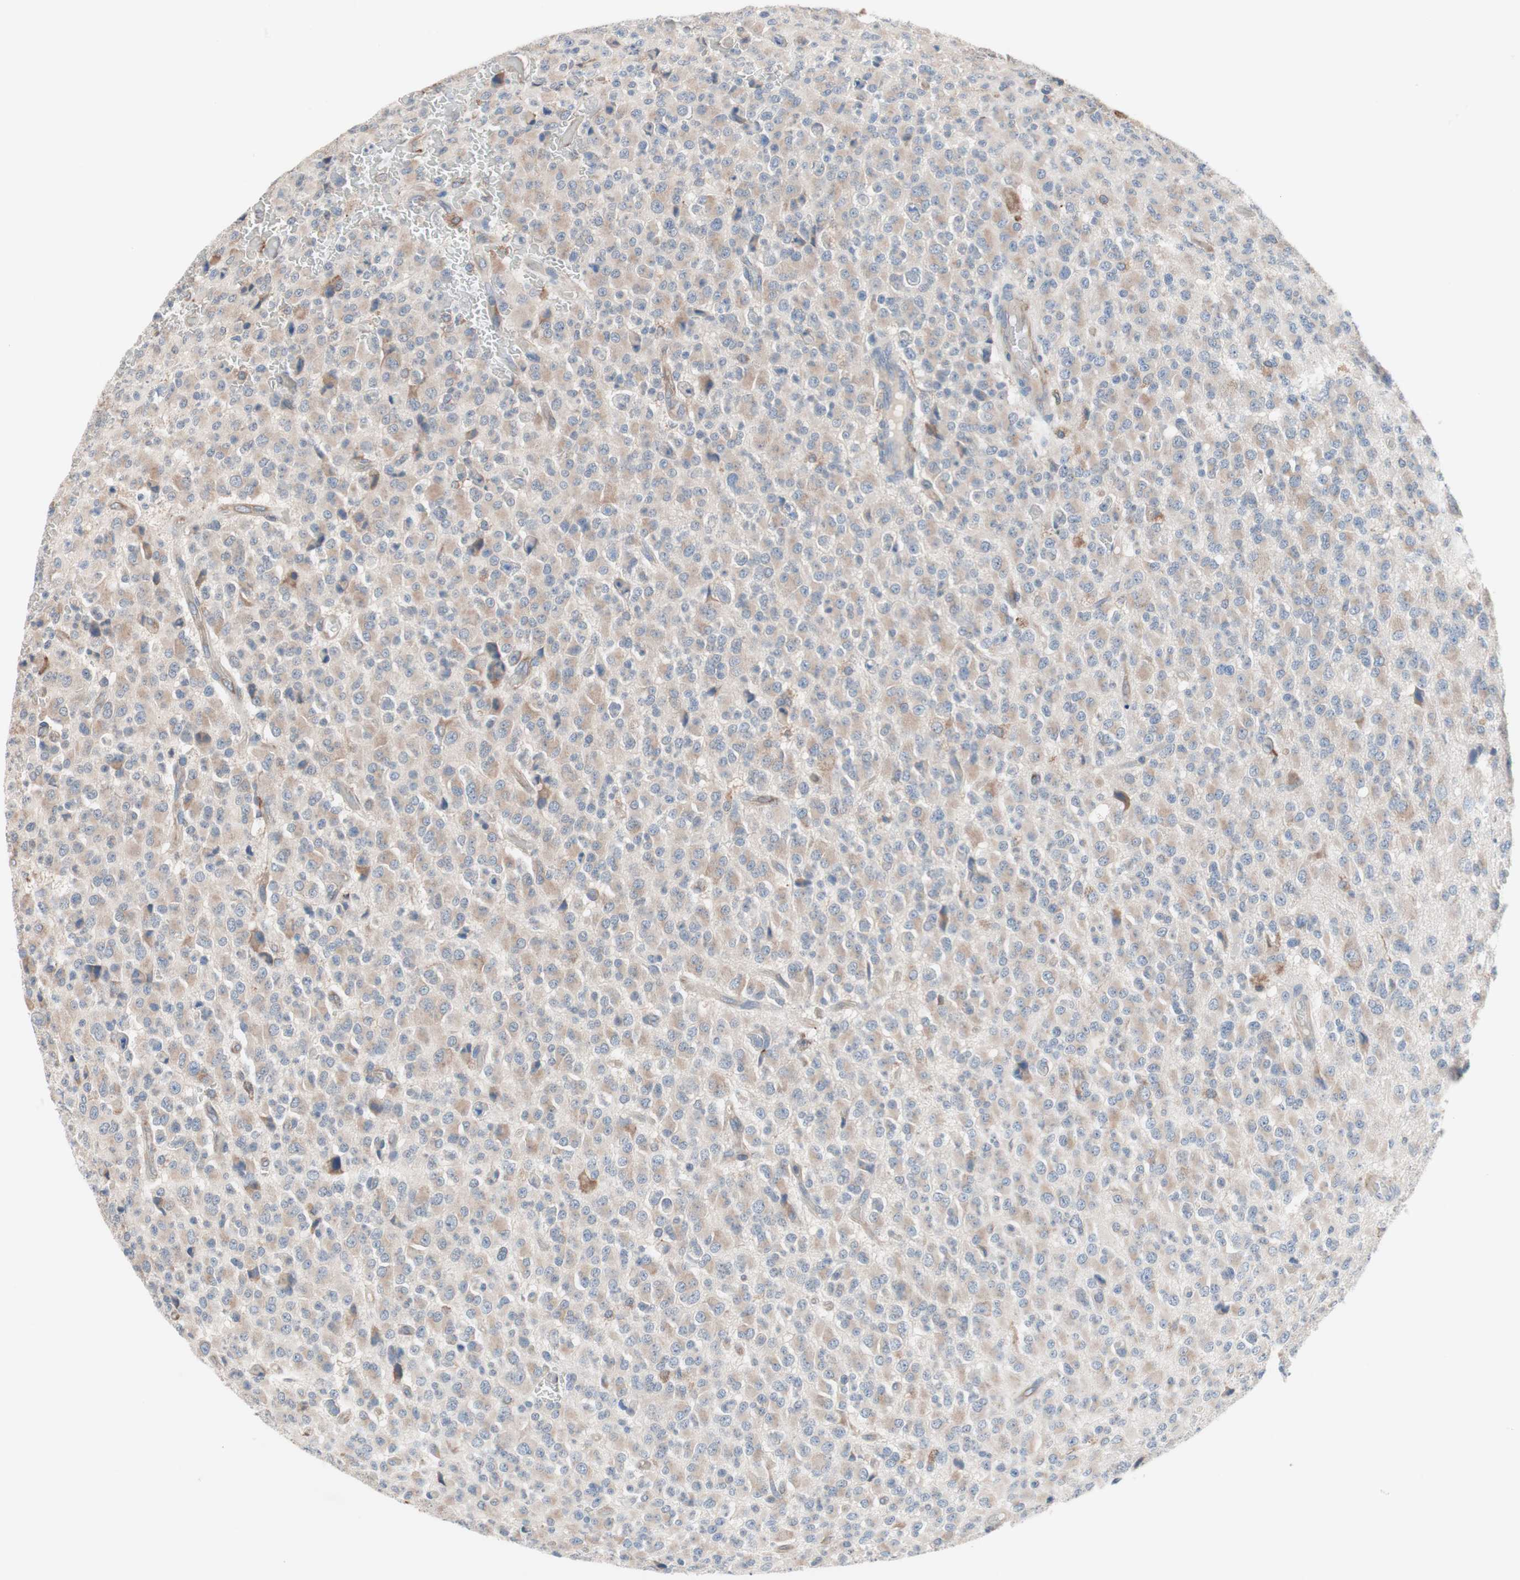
{"staining": {"intensity": "moderate", "quantity": "25%-75%", "location": "cytoplasmic/membranous"}, "tissue": "glioma", "cell_type": "Tumor cells", "image_type": "cancer", "snomed": [{"axis": "morphology", "description": "Glioma, malignant, High grade"}, {"axis": "topography", "description": "pancreas cauda"}], "caption": "Immunohistochemistry of malignant high-grade glioma shows medium levels of moderate cytoplasmic/membranous staining in approximately 25%-75% of tumor cells. (Brightfield microscopy of DAB IHC at high magnification).", "gene": "SLC27A4", "patient": {"sex": "male", "age": 60}}